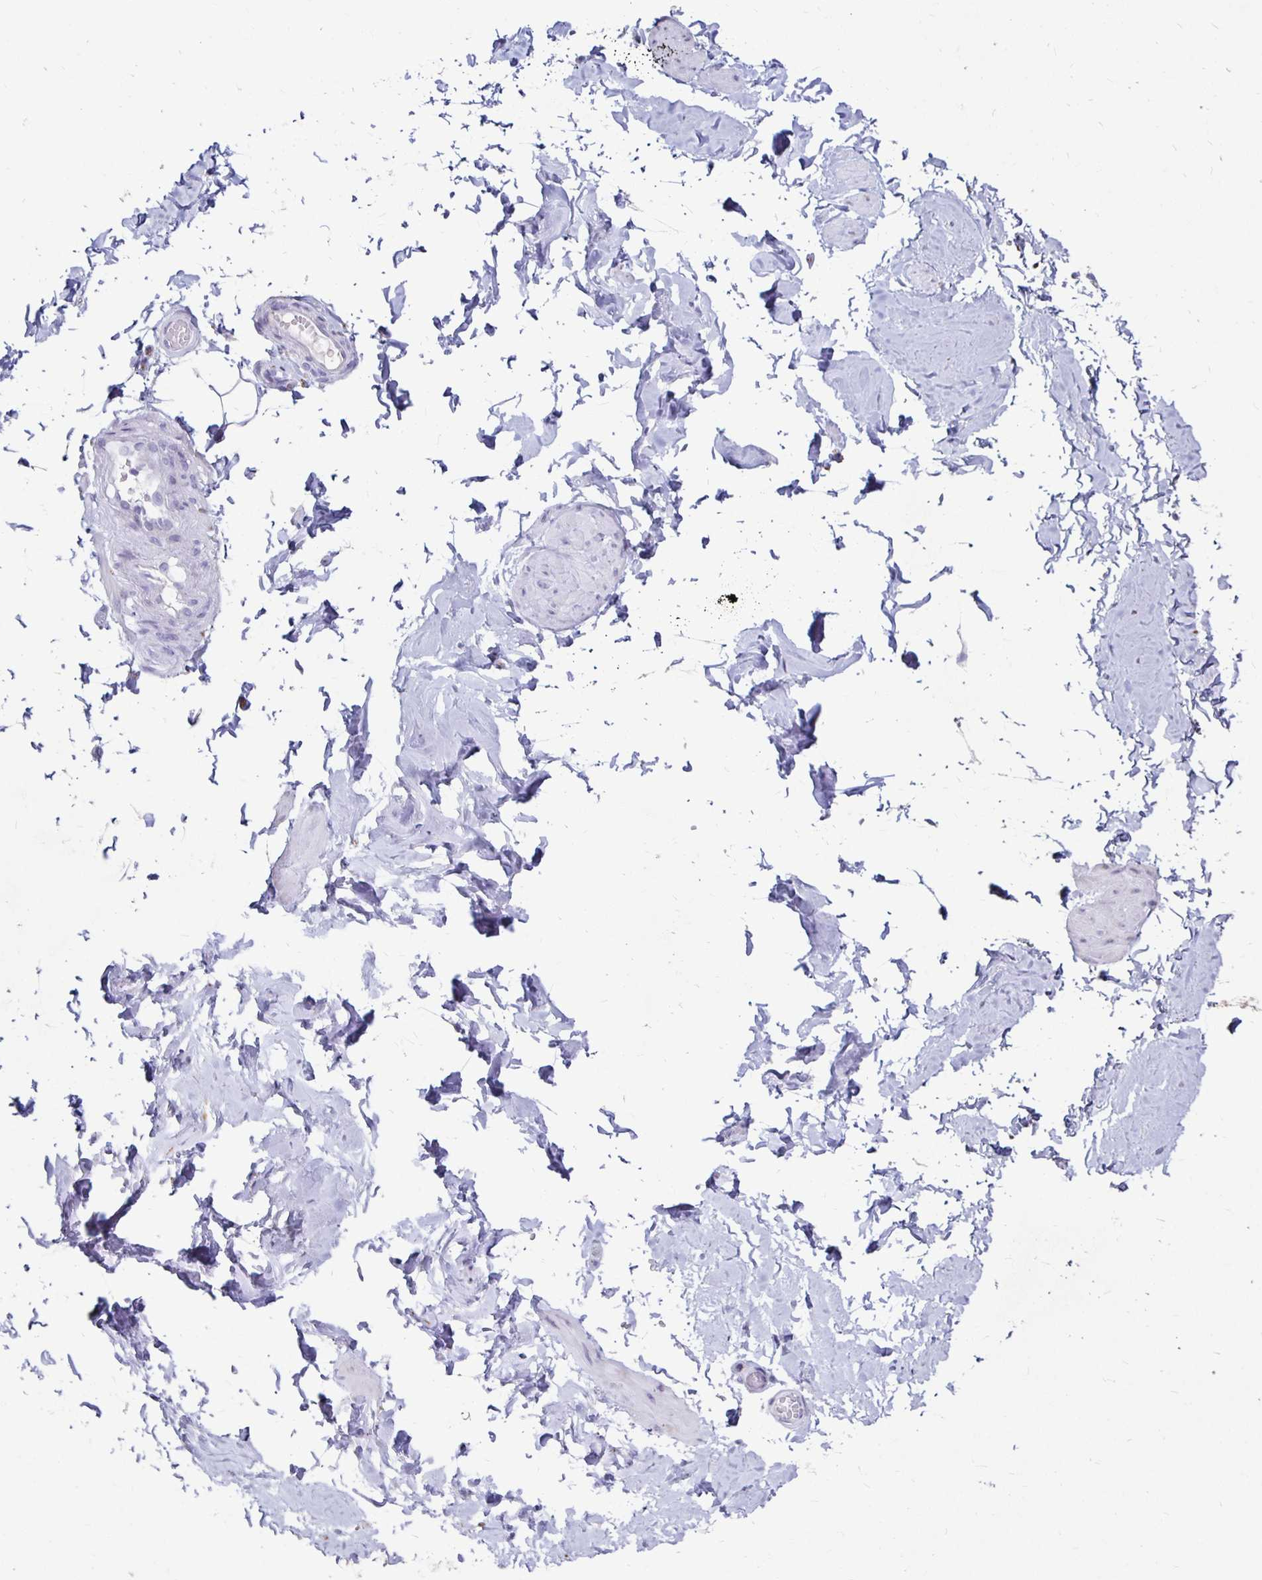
{"staining": {"intensity": "negative", "quantity": "none", "location": "none"}, "tissue": "adipose tissue", "cell_type": "Adipocytes", "image_type": "normal", "snomed": [{"axis": "morphology", "description": "Normal tissue, NOS"}, {"axis": "topography", "description": "Epididymis, spermatic cord, NOS"}, {"axis": "topography", "description": "Epididymis"}, {"axis": "topography", "description": "Peripheral nerve tissue"}], "caption": "This micrograph is of normal adipose tissue stained with IHC to label a protein in brown with the nuclei are counter-stained blue. There is no positivity in adipocytes. The staining was performed using DAB to visualize the protein expression in brown, while the nuclei were stained in blue with hematoxylin (Magnification: 20x).", "gene": "KCNQ2", "patient": {"sex": "male", "age": 29}}